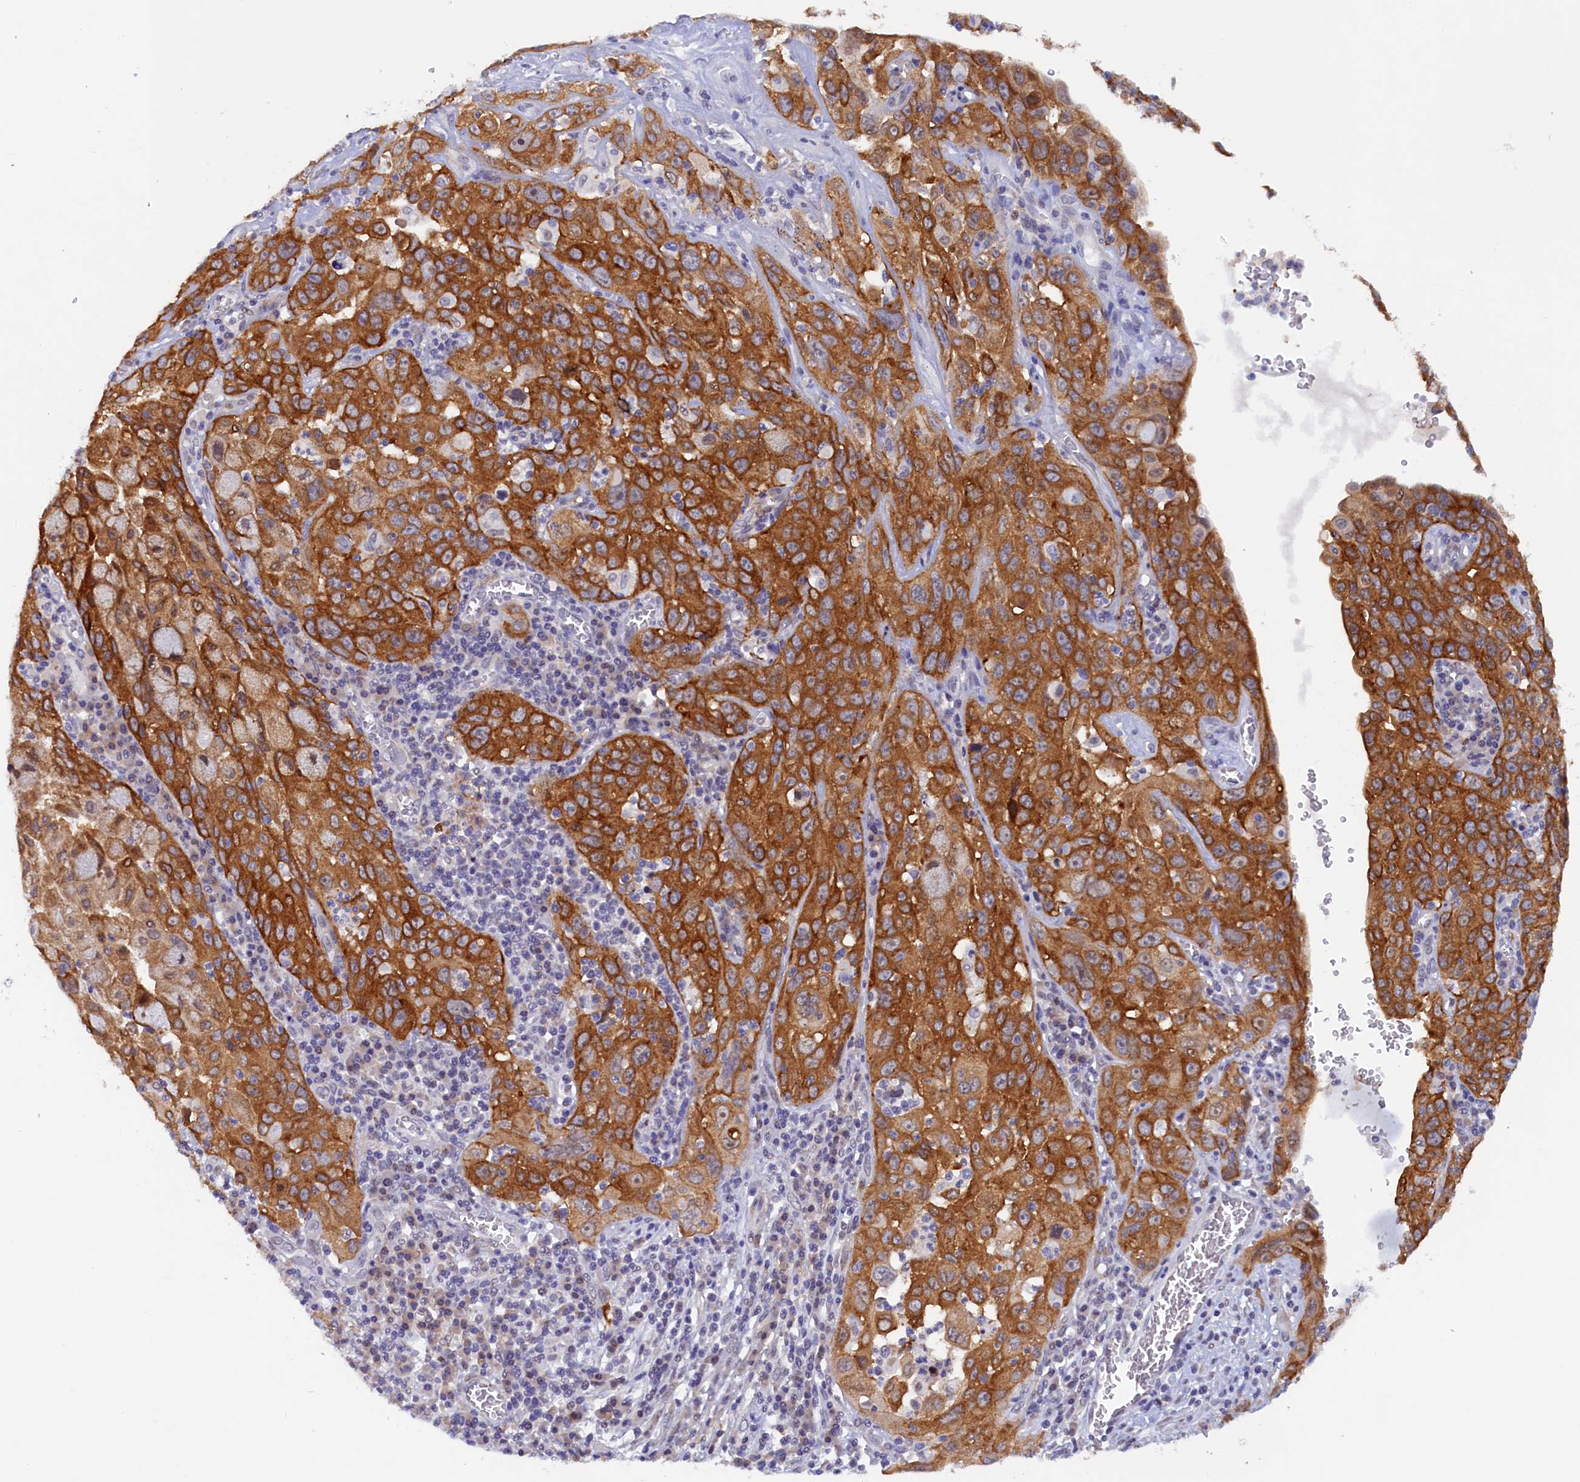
{"staining": {"intensity": "strong", "quantity": ">75%", "location": "cytoplasmic/membranous"}, "tissue": "cervical cancer", "cell_type": "Tumor cells", "image_type": "cancer", "snomed": [{"axis": "morphology", "description": "Squamous cell carcinoma, NOS"}, {"axis": "topography", "description": "Cervix"}], "caption": "A high-resolution histopathology image shows immunohistochemistry (IHC) staining of cervical cancer (squamous cell carcinoma), which shows strong cytoplasmic/membranous positivity in about >75% of tumor cells. (IHC, brightfield microscopy, high magnification).", "gene": "PACSIN3", "patient": {"sex": "female", "age": 42}}